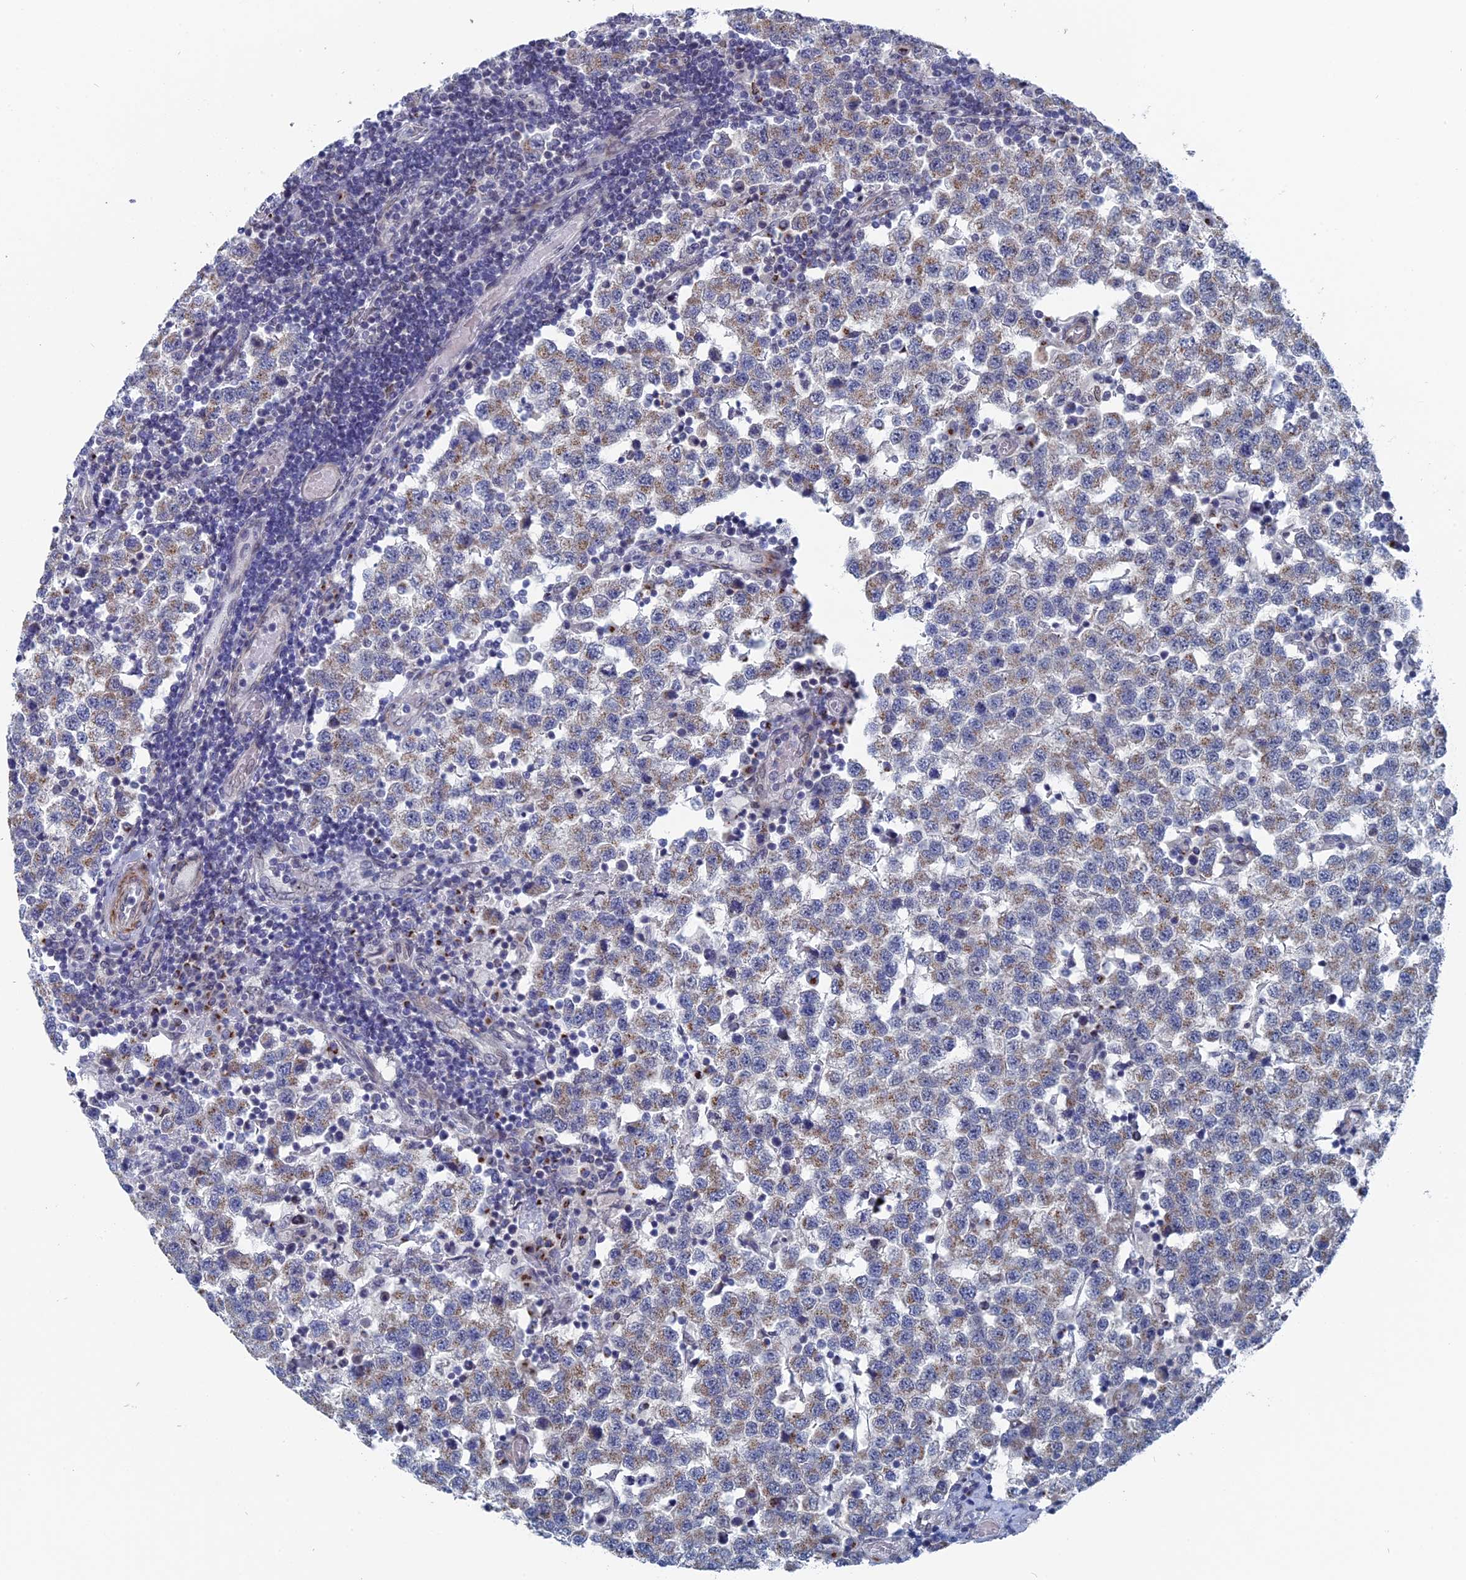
{"staining": {"intensity": "weak", "quantity": "25%-75%", "location": "cytoplasmic/membranous"}, "tissue": "testis cancer", "cell_type": "Tumor cells", "image_type": "cancer", "snomed": [{"axis": "morphology", "description": "Seminoma, NOS"}, {"axis": "topography", "description": "Testis"}], "caption": "An image showing weak cytoplasmic/membranous staining in about 25%-75% of tumor cells in seminoma (testis), as visualized by brown immunohistochemical staining.", "gene": "MTRF1", "patient": {"sex": "male", "age": 34}}